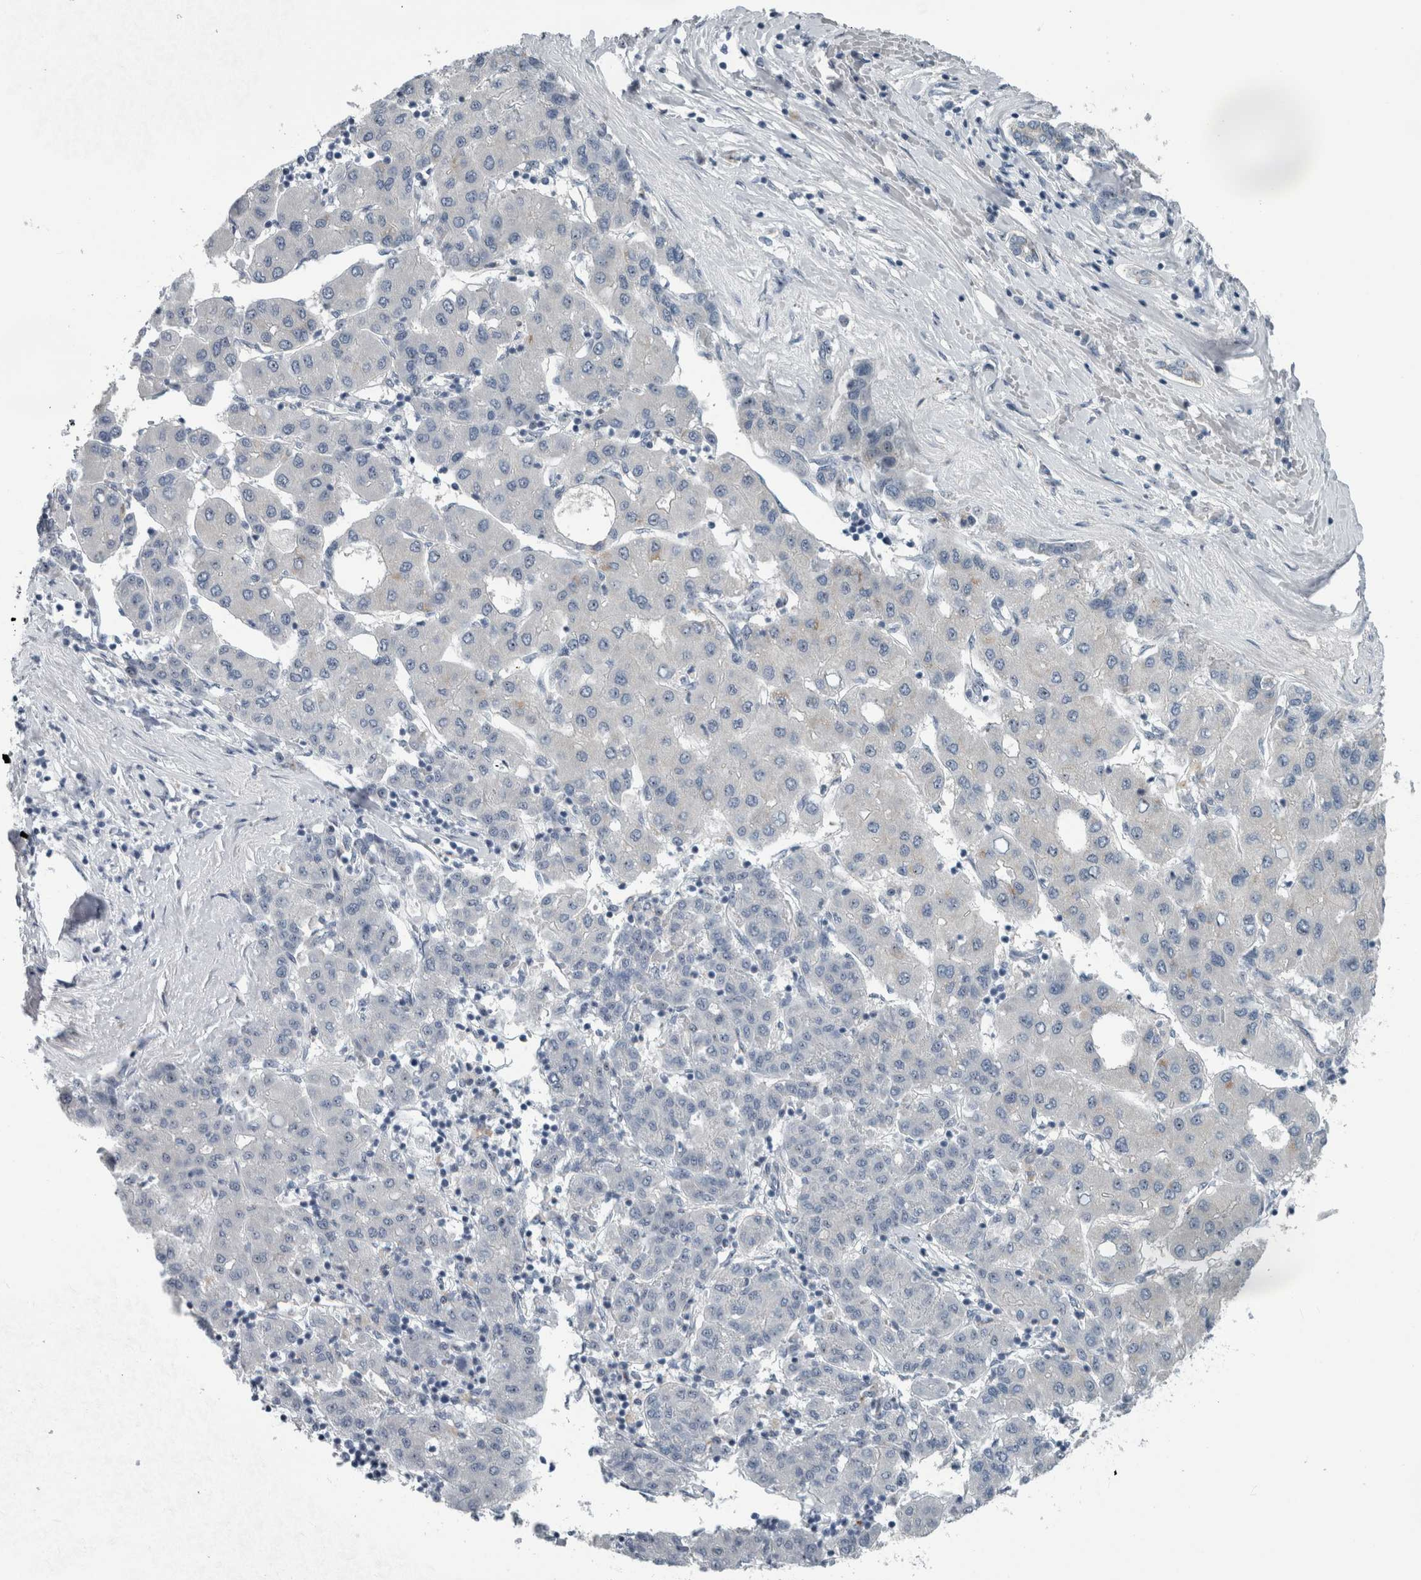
{"staining": {"intensity": "negative", "quantity": "none", "location": "none"}, "tissue": "liver cancer", "cell_type": "Tumor cells", "image_type": "cancer", "snomed": [{"axis": "morphology", "description": "Carcinoma, Hepatocellular, NOS"}, {"axis": "topography", "description": "Liver"}], "caption": "This is an immunohistochemistry histopathology image of hepatocellular carcinoma (liver). There is no staining in tumor cells.", "gene": "UTP6", "patient": {"sex": "male", "age": 65}}